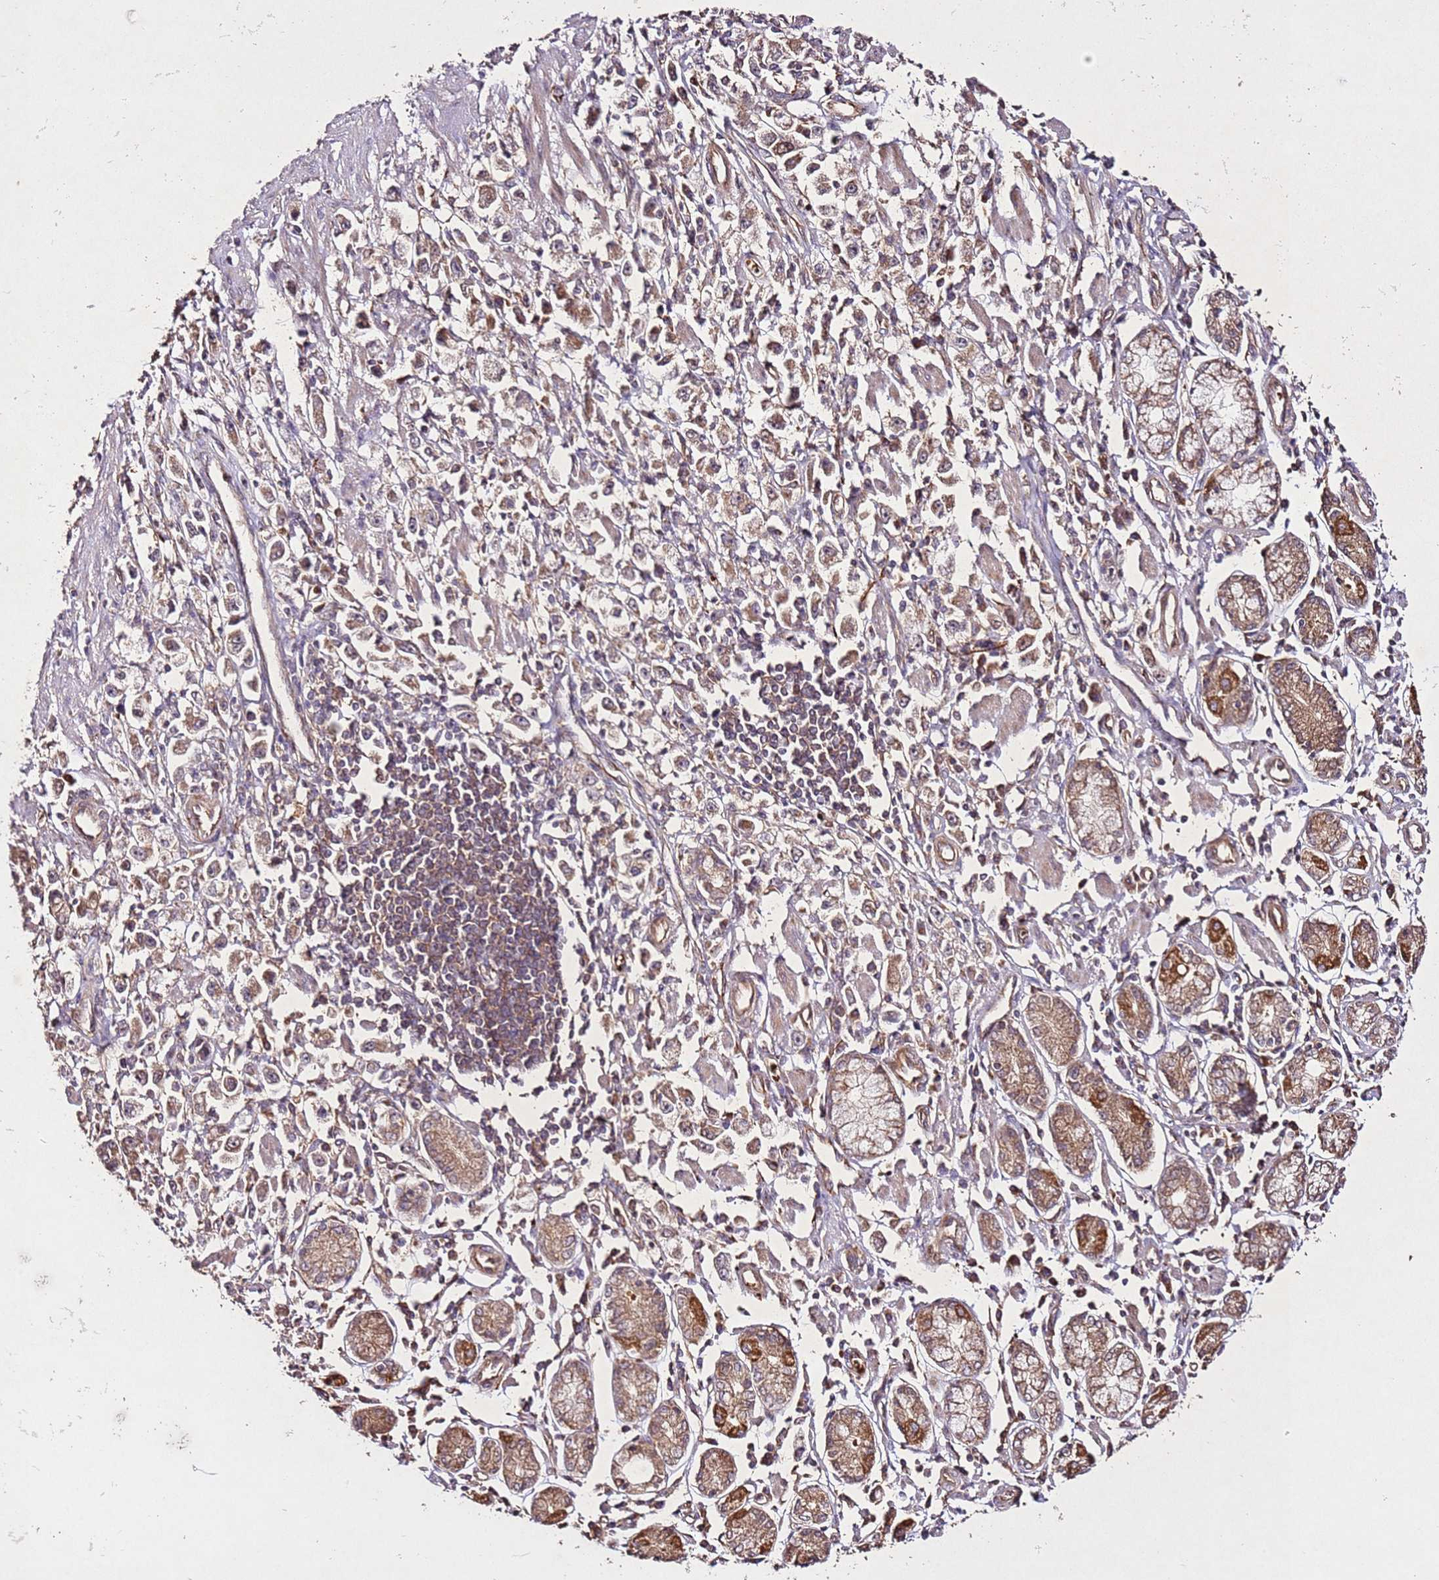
{"staining": {"intensity": "weak", "quantity": ">75%", "location": "cytoplasmic/membranous"}, "tissue": "stomach cancer", "cell_type": "Tumor cells", "image_type": "cancer", "snomed": [{"axis": "morphology", "description": "Adenocarcinoma, NOS"}, {"axis": "topography", "description": "Stomach"}], "caption": "A brown stain highlights weak cytoplasmic/membranous staining of a protein in human stomach cancer tumor cells.", "gene": "PTMA", "patient": {"sex": "female", "age": 59}}